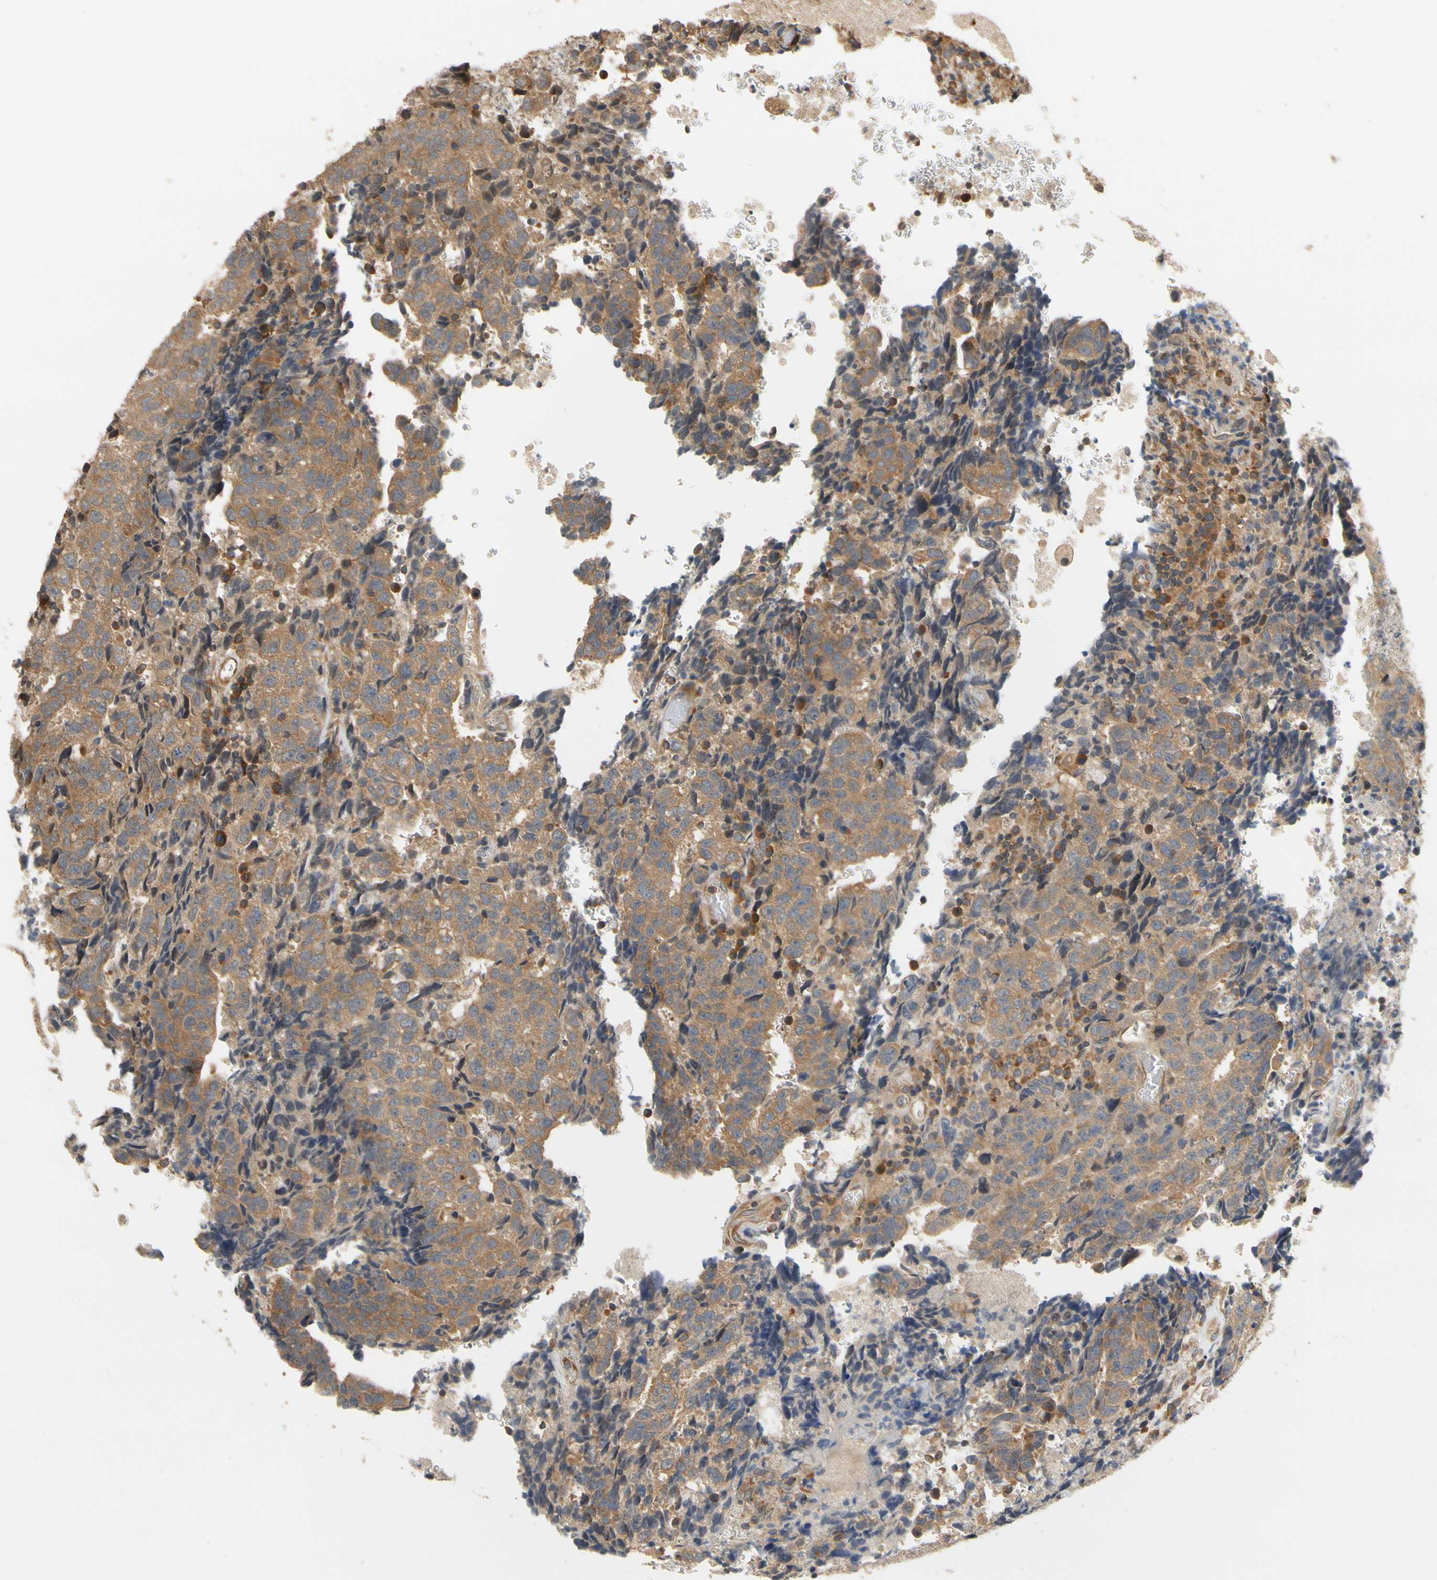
{"staining": {"intensity": "moderate", "quantity": ">75%", "location": "cytoplasmic/membranous"}, "tissue": "testis cancer", "cell_type": "Tumor cells", "image_type": "cancer", "snomed": [{"axis": "morphology", "description": "Necrosis, NOS"}, {"axis": "morphology", "description": "Carcinoma, Embryonal, NOS"}, {"axis": "topography", "description": "Testis"}], "caption": "Immunohistochemical staining of testis cancer (embryonal carcinoma) reveals moderate cytoplasmic/membranous protein expression in about >75% of tumor cells. The staining was performed using DAB (3,3'-diaminobenzidine) to visualize the protein expression in brown, while the nuclei were stained in blue with hematoxylin (Magnification: 20x).", "gene": "ANKHD1", "patient": {"sex": "male", "age": 19}}